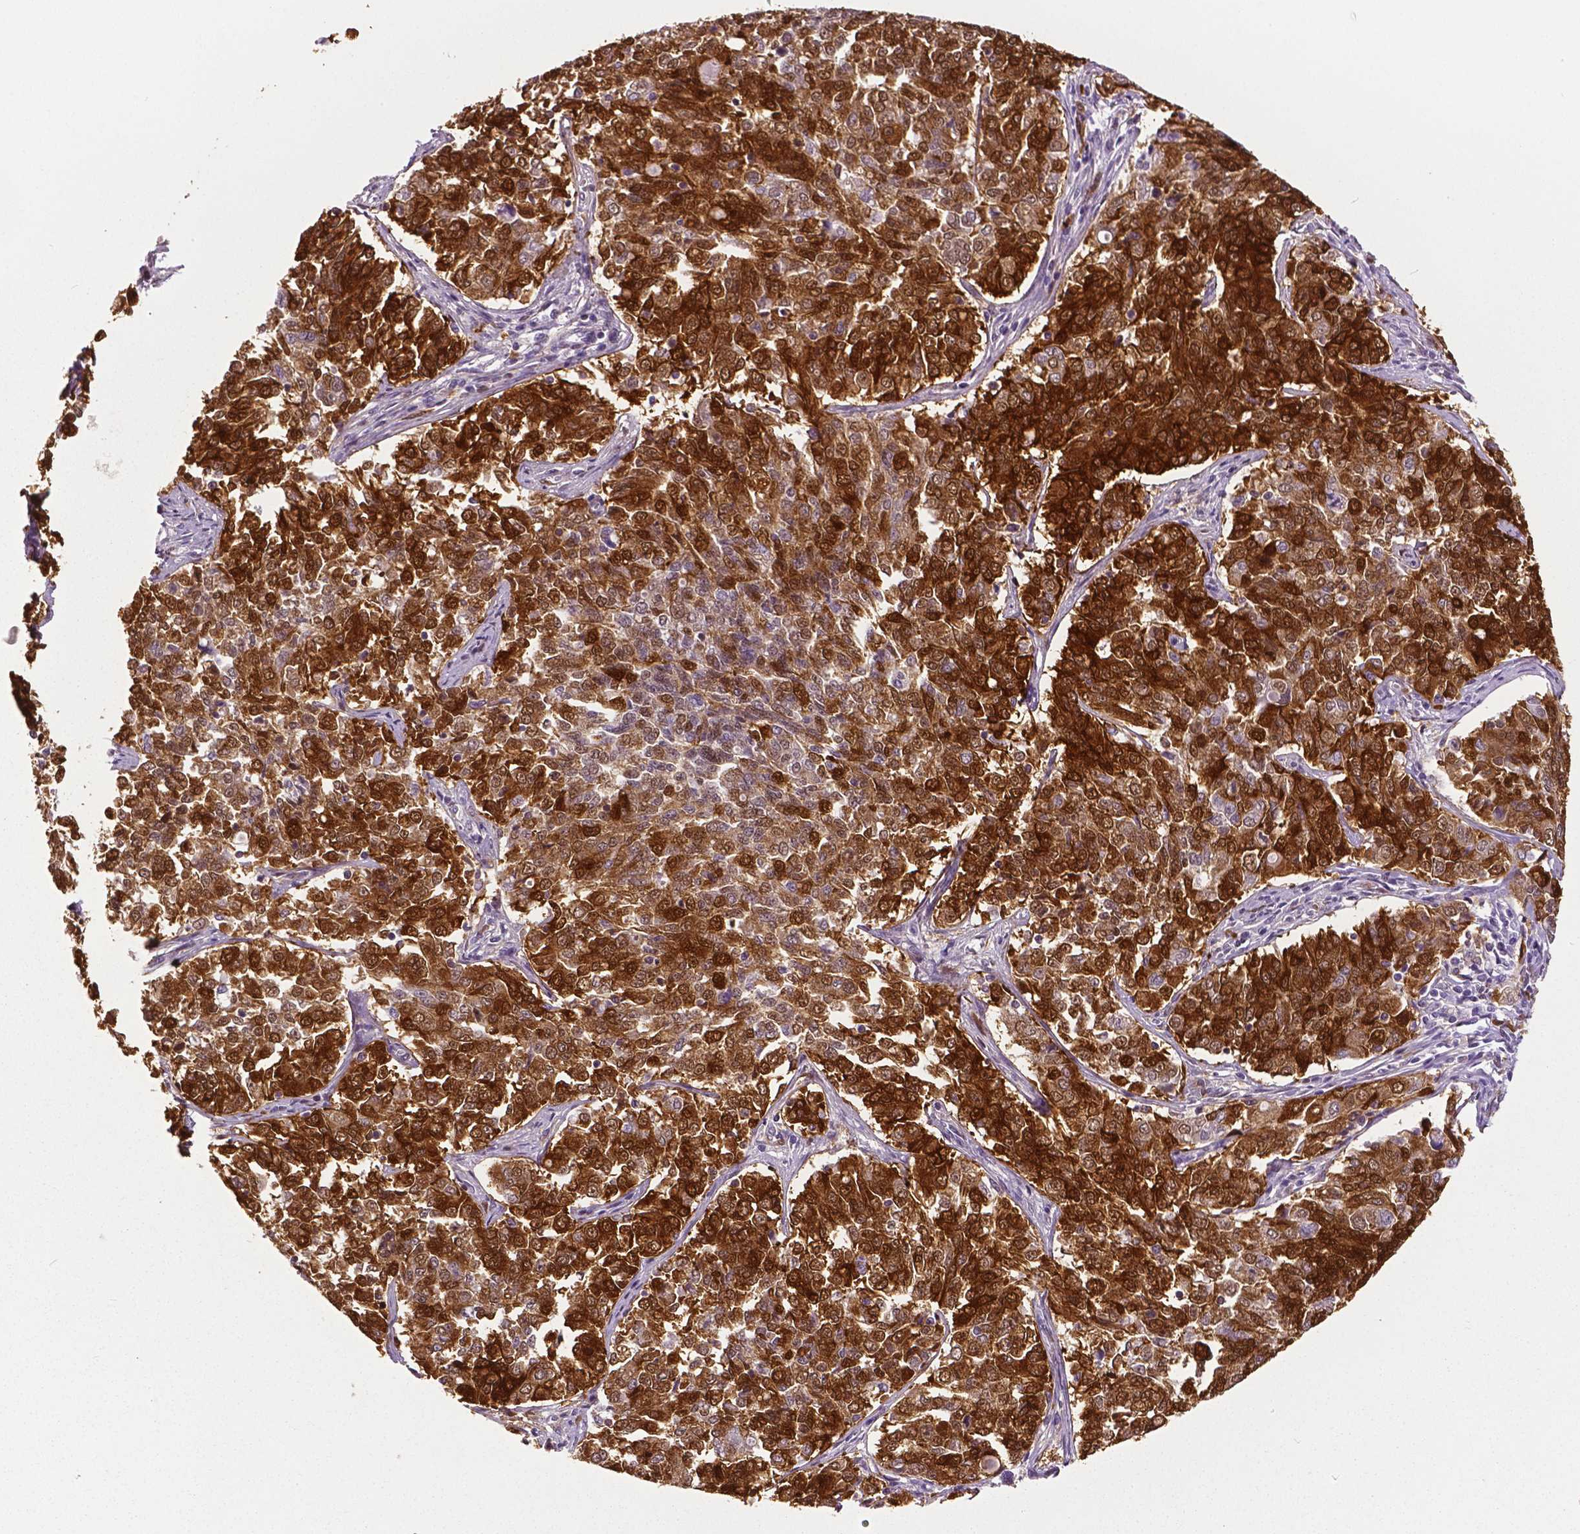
{"staining": {"intensity": "strong", "quantity": ">75%", "location": "cytoplasmic/membranous,nuclear"}, "tissue": "endometrial cancer", "cell_type": "Tumor cells", "image_type": "cancer", "snomed": [{"axis": "morphology", "description": "Adenocarcinoma, NOS"}, {"axis": "topography", "description": "Endometrium"}], "caption": "This micrograph demonstrates IHC staining of human endometrial cancer, with high strong cytoplasmic/membranous and nuclear positivity in about >75% of tumor cells.", "gene": "PHGDH", "patient": {"sex": "female", "age": 43}}